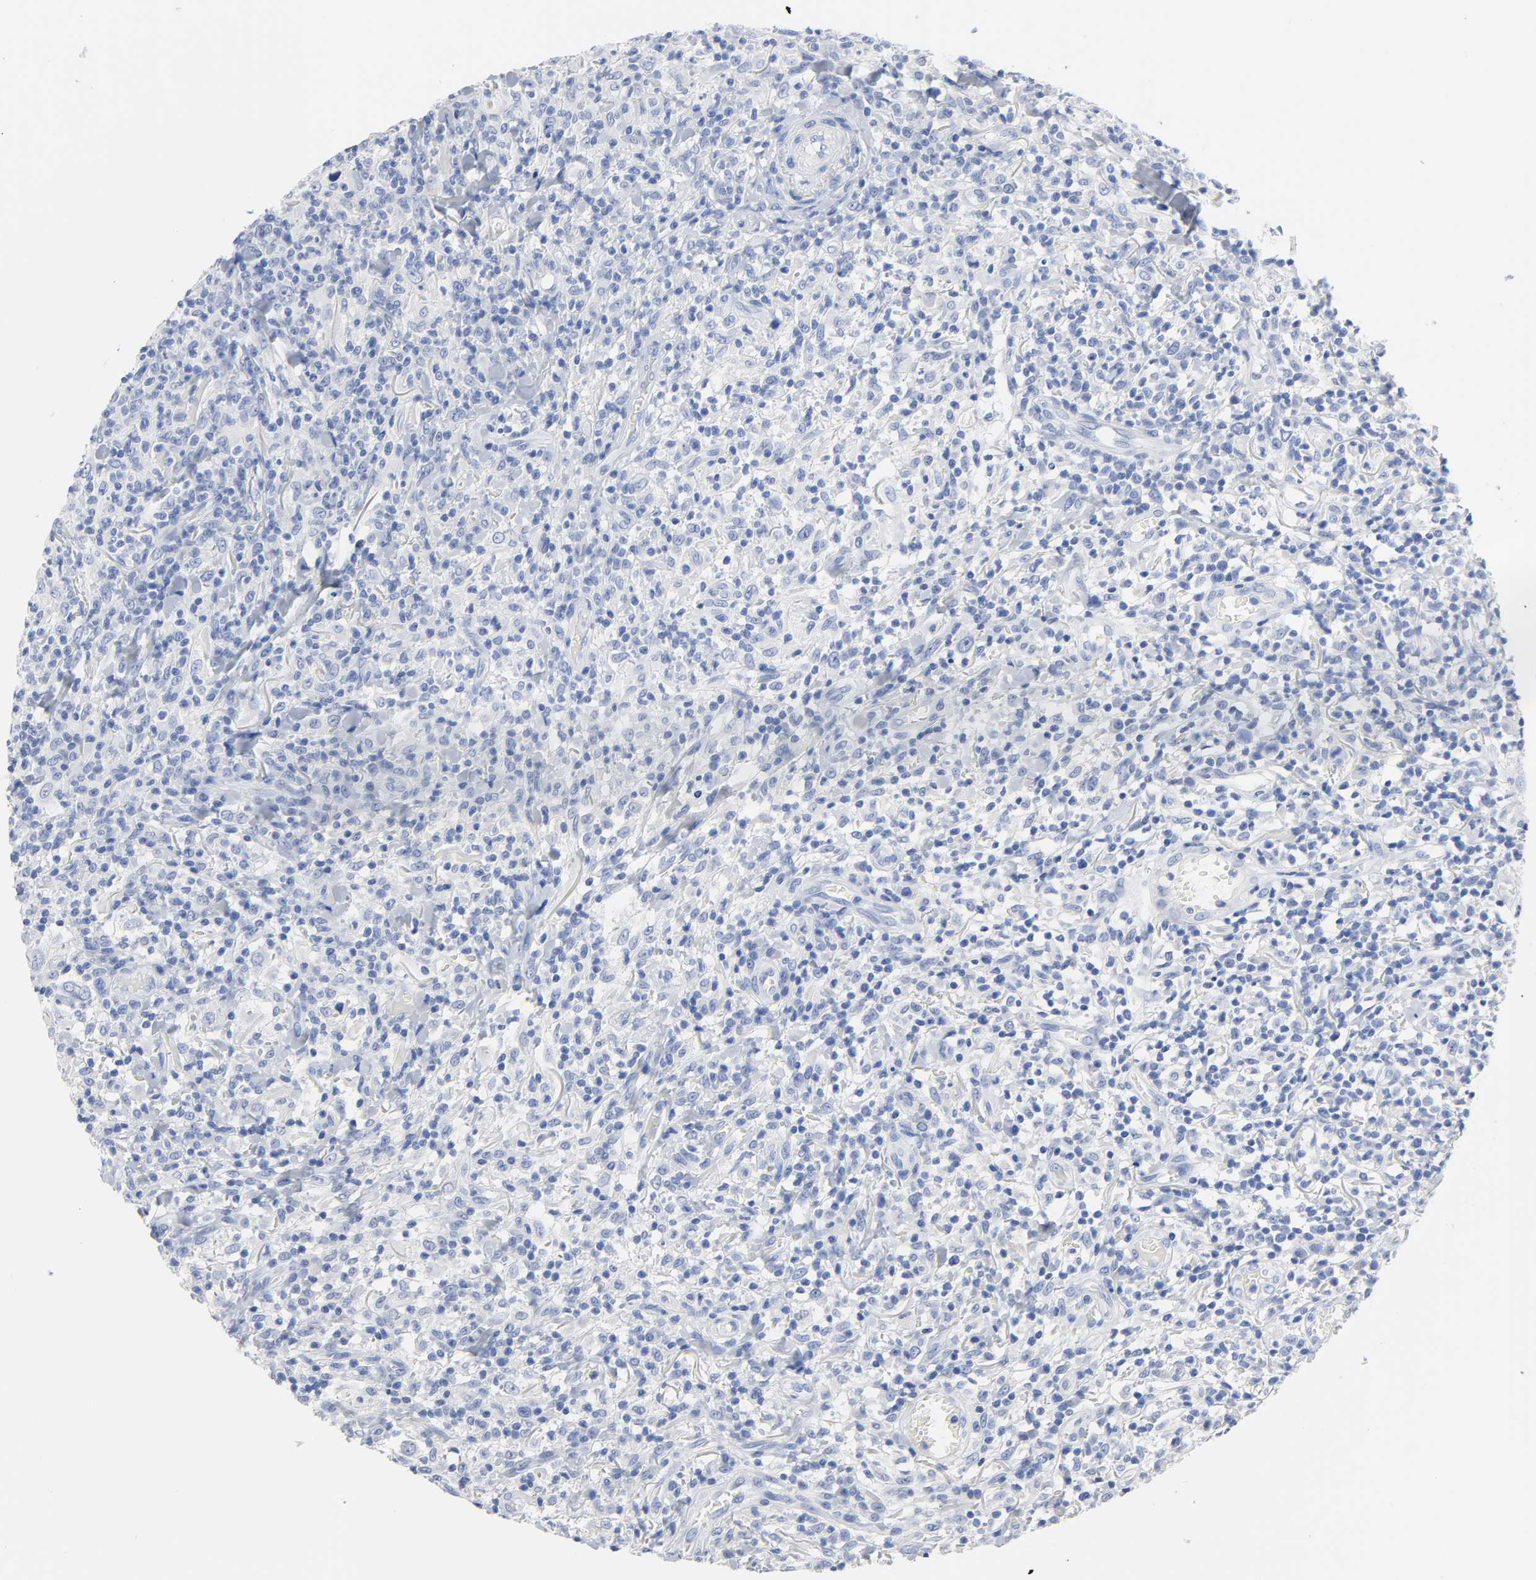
{"staining": {"intensity": "negative", "quantity": "none", "location": "none"}, "tissue": "thyroid cancer", "cell_type": "Tumor cells", "image_type": "cancer", "snomed": [{"axis": "morphology", "description": "Carcinoma, NOS"}, {"axis": "topography", "description": "Thyroid gland"}], "caption": "Immunohistochemical staining of thyroid cancer exhibits no significant expression in tumor cells.", "gene": "ACP3", "patient": {"sex": "female", "age": 77}}